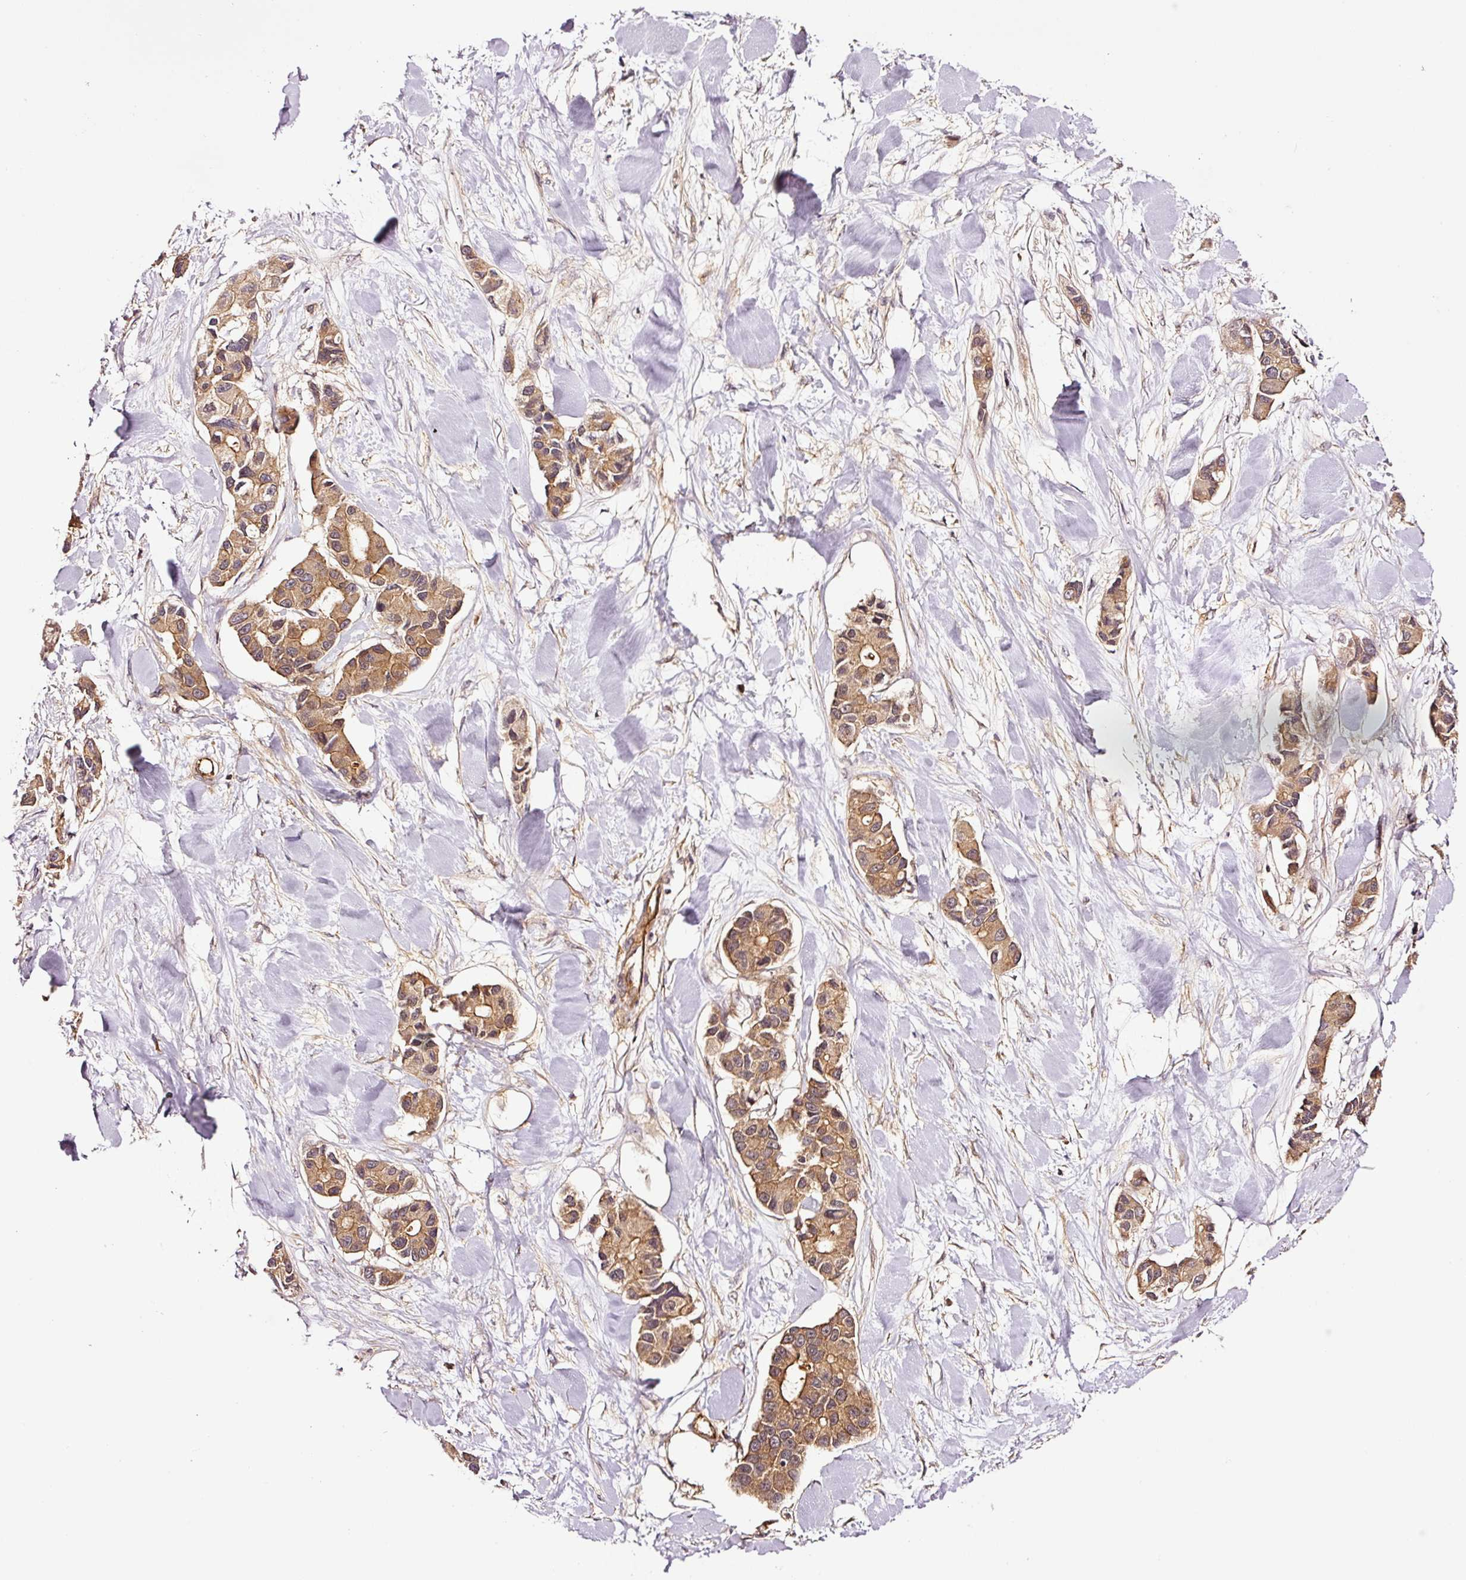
{"staining": {"intensity": "moderate", "quantity": ">75%", "location": "cytoplasmic/membranous"}, "tissue": "lung cancer", "cell_type": "Tumor cells", "image_type": "cancer", "snomed": [{"axis": "morphology", "description": "Adenocarcinoma, NOS"}, {"axis": "topography", "description": "Lung"}], "caption": "This photomicrograph displays lung cancer stained with IHC to label a protein in brown. The cytoplasmic/membranous of tumor cells show moderate positivity for the protein. Nuclei are counter-stained blue.", "gene": "METAP1", "patient": {"sex": "female", "age": 54}}